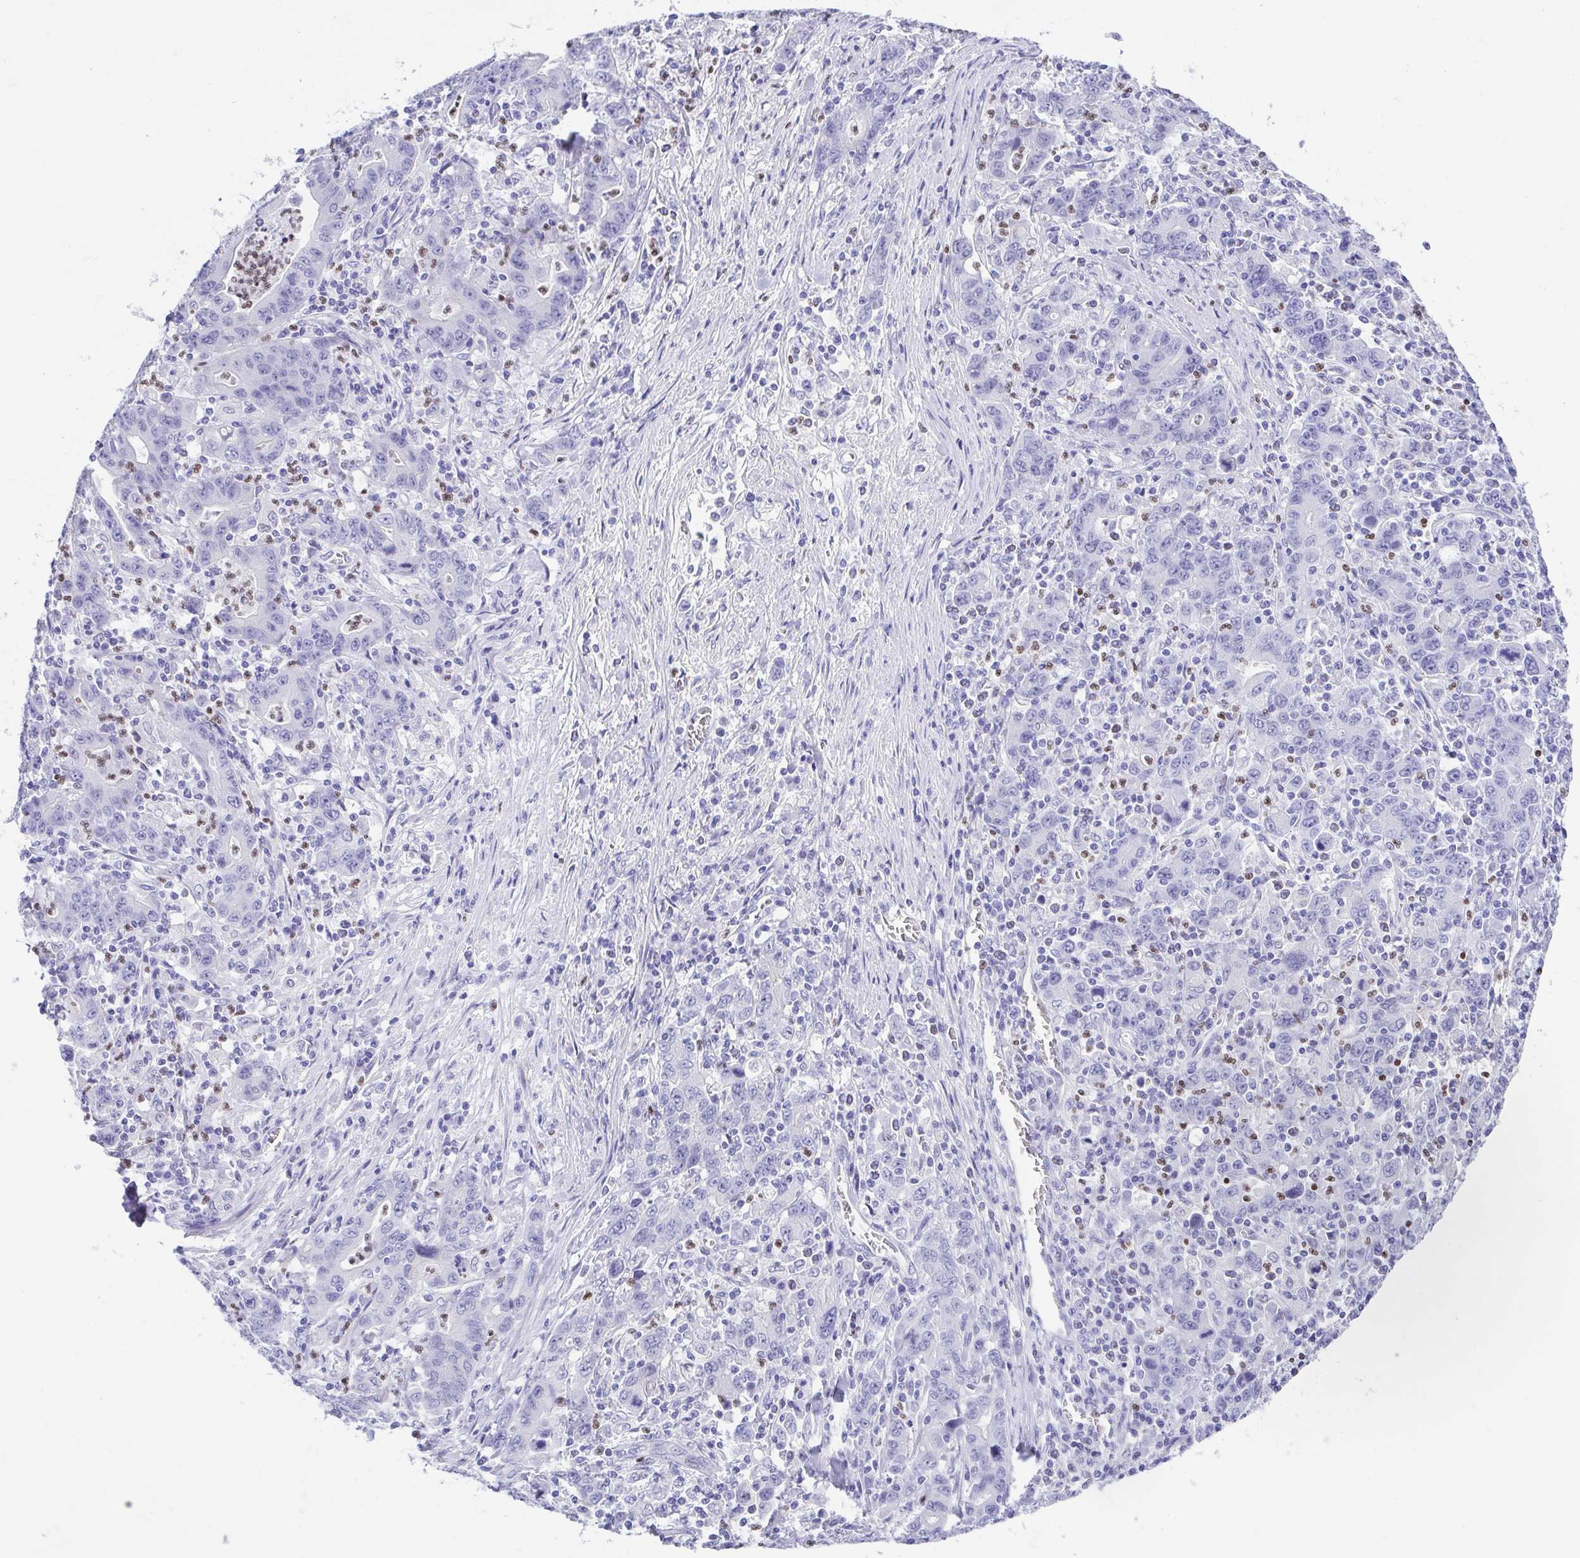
{"staining": {"intensity": "negative", "quantity": "none", "location": "none"}, "tissue": "stomach cancer", "cell_type": "Tumor cells", "image_type": "cancer", "snomed": [{"axis": "morphology", "description": "Adenocarcinoma, NOS"}, {"axis": "topography", "description": "Stomach, upper"}], "caption": "High magnification brightfield microscopy of stomach cancer (adenocarcinoma) stained with DAB (3,3'-diaminobenzidine) (brown) and counterstained with hematoxylin (blue): tumor cells show no significant staining.", "gene": "SPATA4", "patient": {"sex": "male", "age": 69}}